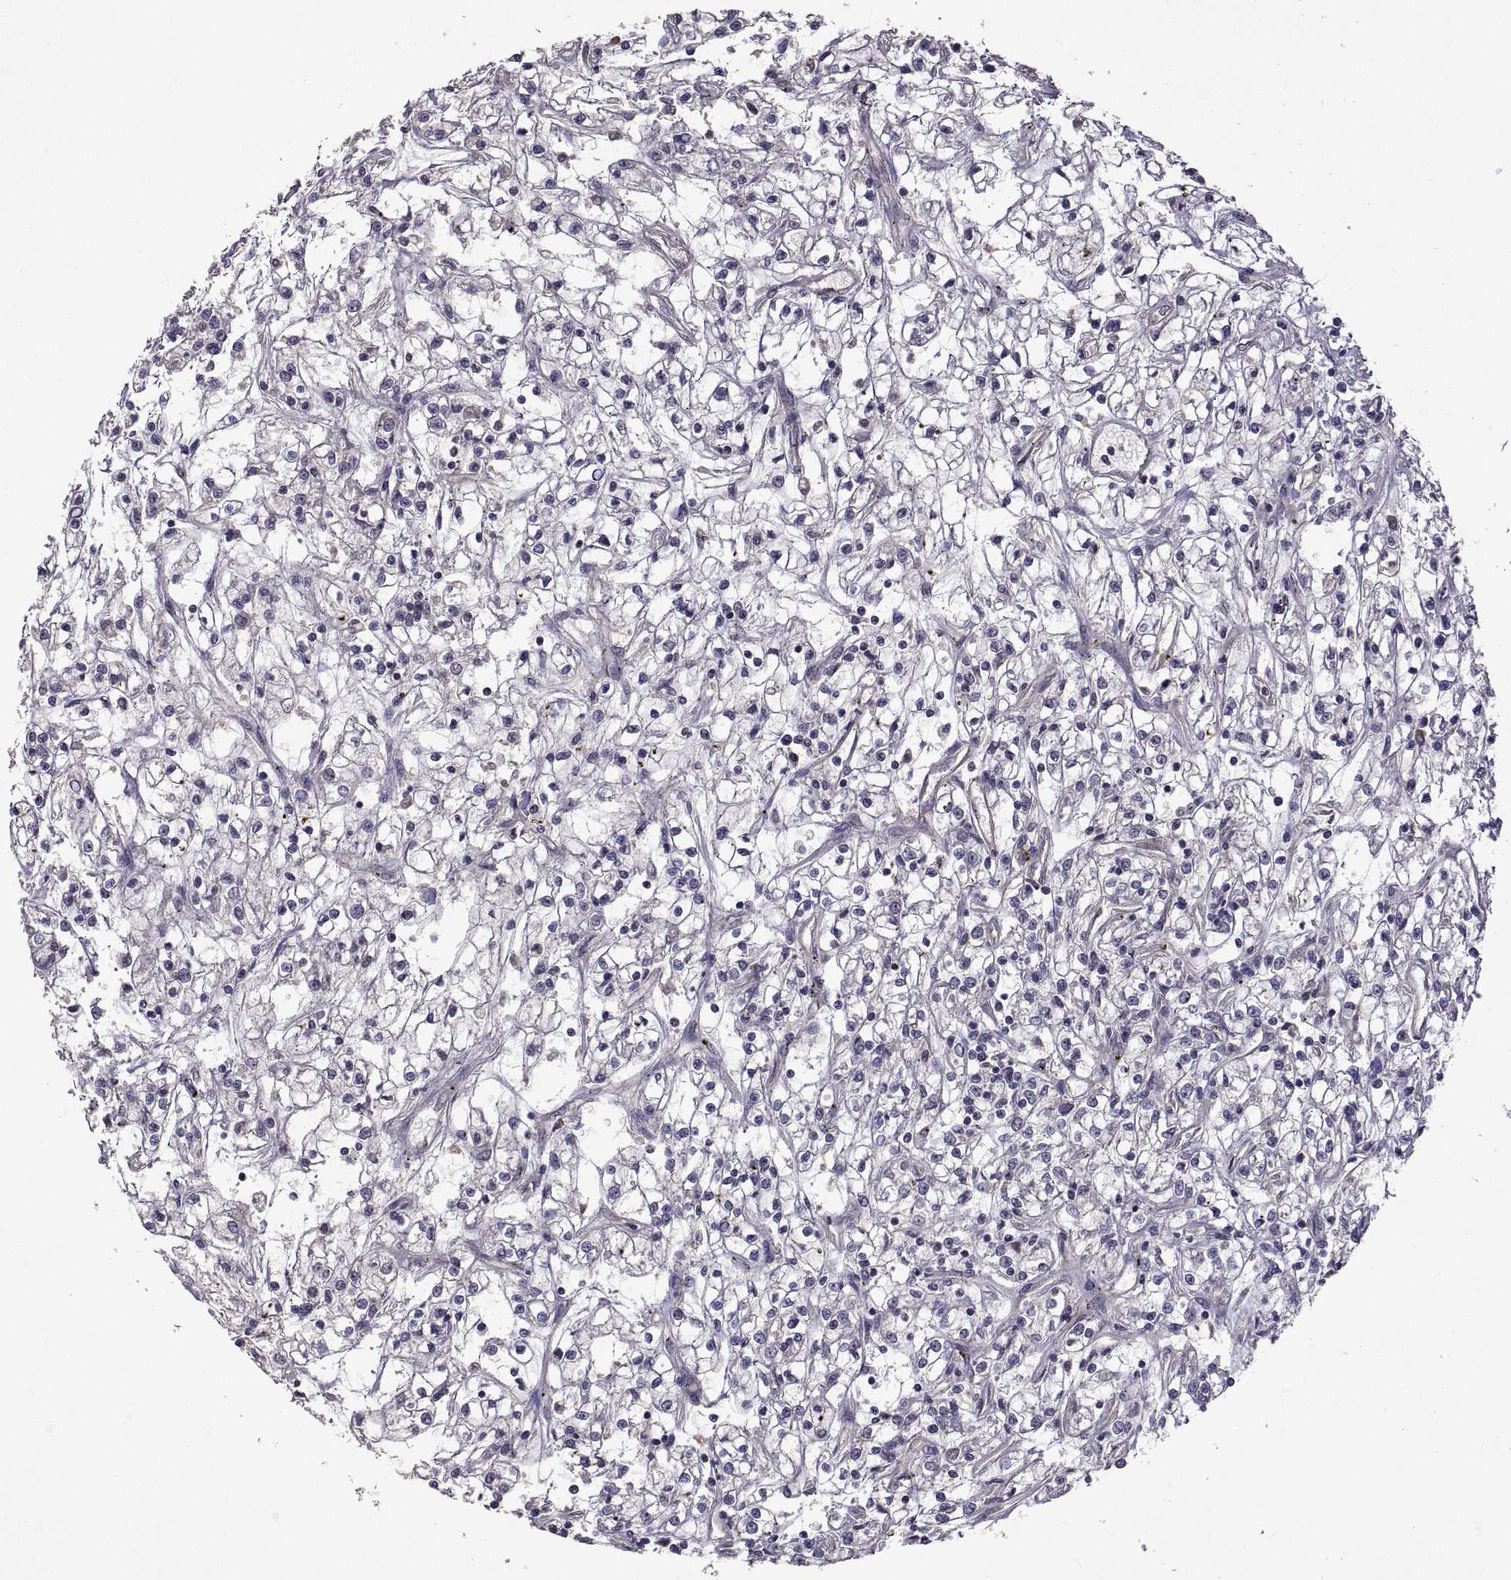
{"staining": {"intensity": "negative", "quantity": "none", "location": "none"}, "tissue": "renal cancer", "cell_type": "Tumor cells", "image_type": "cancer", "snomed": [{"axis": "morphology", "description": "Adenocarcinoma, NOS"}, {"axis": "topography", "description": "Kidney"}], "caption": "Adenocarcinoma (renal) stained for a protein using immunohistochemistry (IHC) shows no expression tumor cells.", "gene": "LAMA1", "patient": {"sex": "female", "age": 59}}